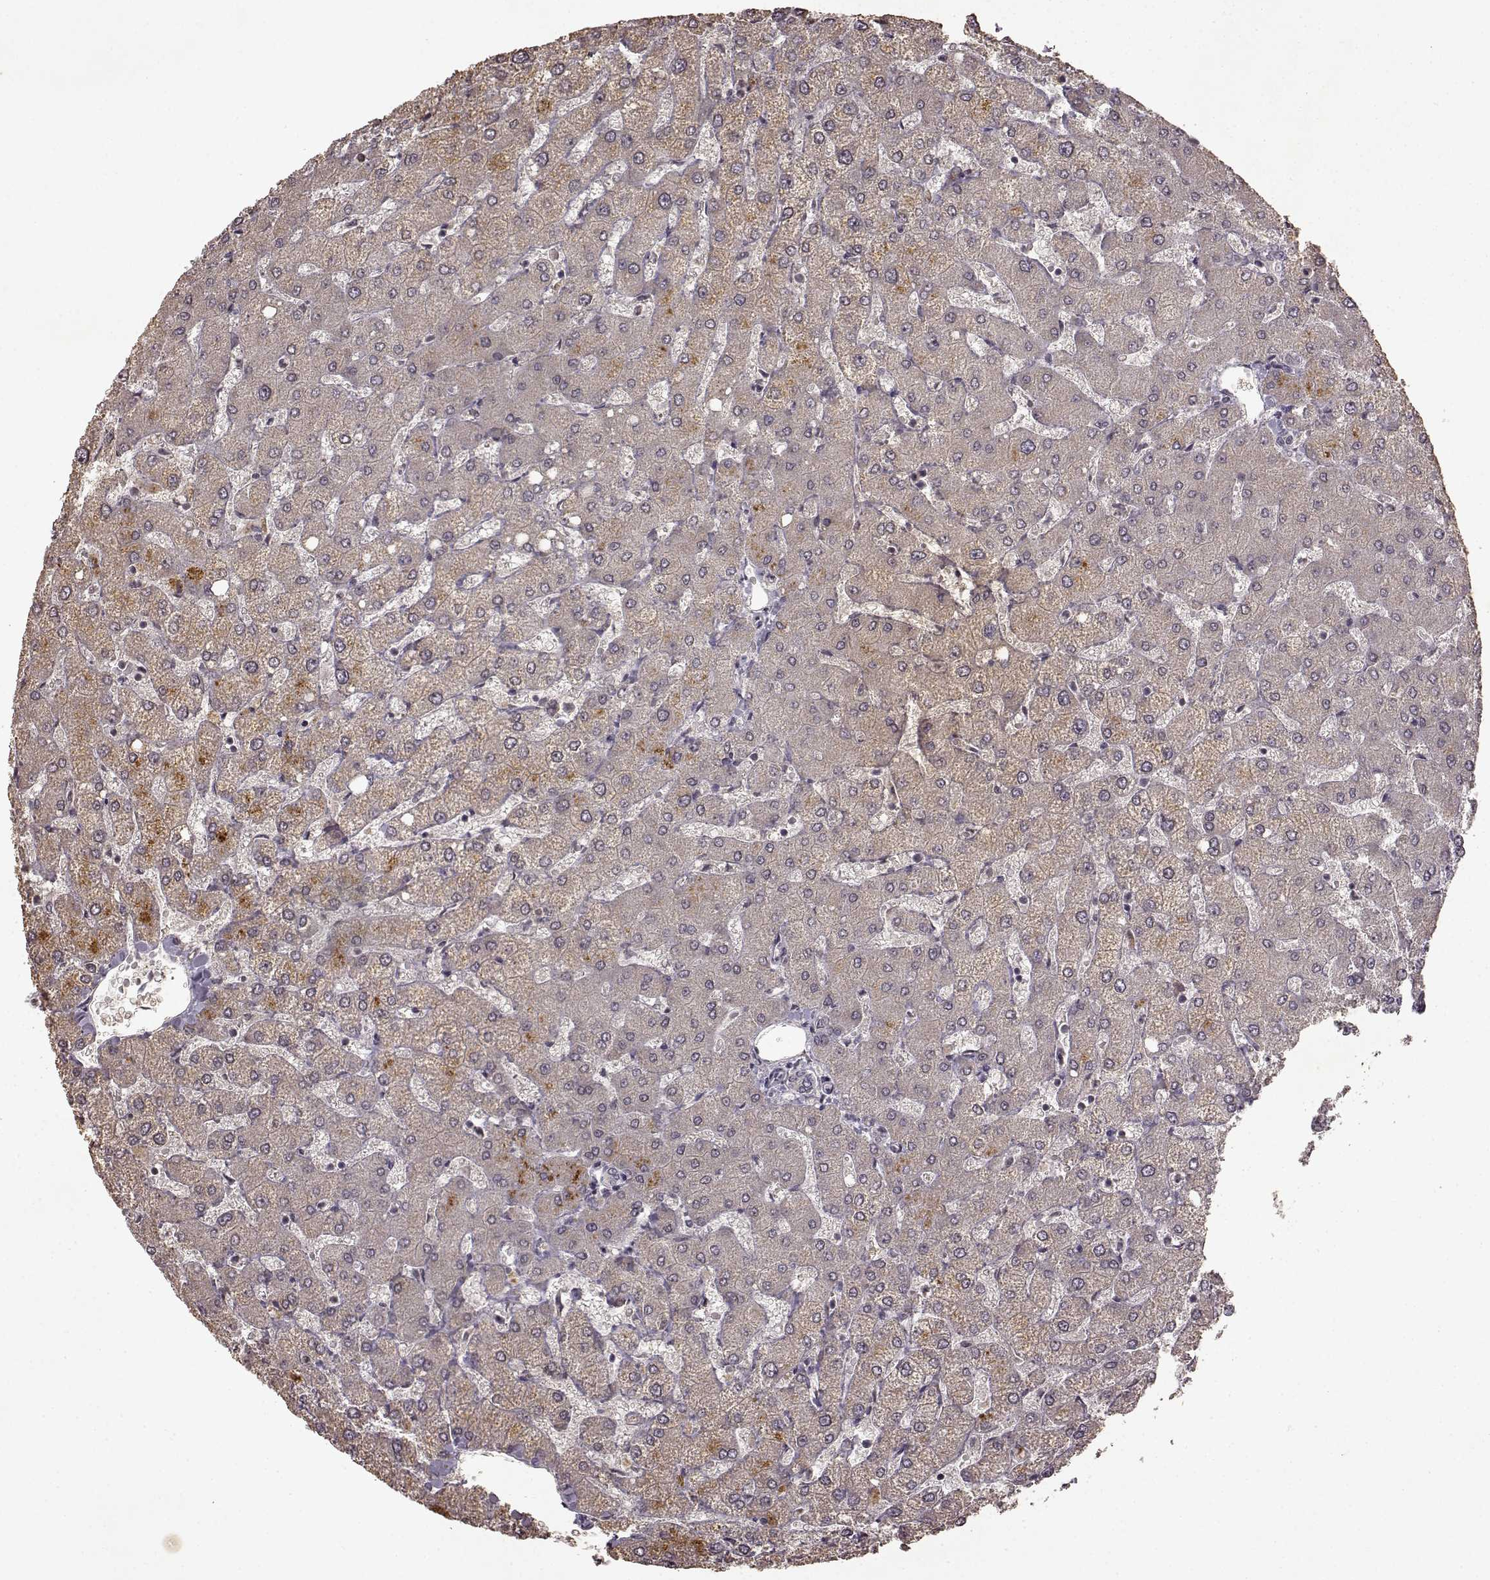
{"staining": {"intensity": "negative", "quantity": "none", "location": "none"}, "tissue": "liver", "cell_type": "Cholangiocytes", "image_type": "normal", "snomed": [{"axis": "morphology", "description": "Normal tissue, NOS"}, {"axis": "topography", "description": "Liver"}], "caption": "Image shows no significant protein expression in cholangiocytes of unremarkable liver.", "gene": "LHB", "patient": {"sex": "female", "age": 54}}